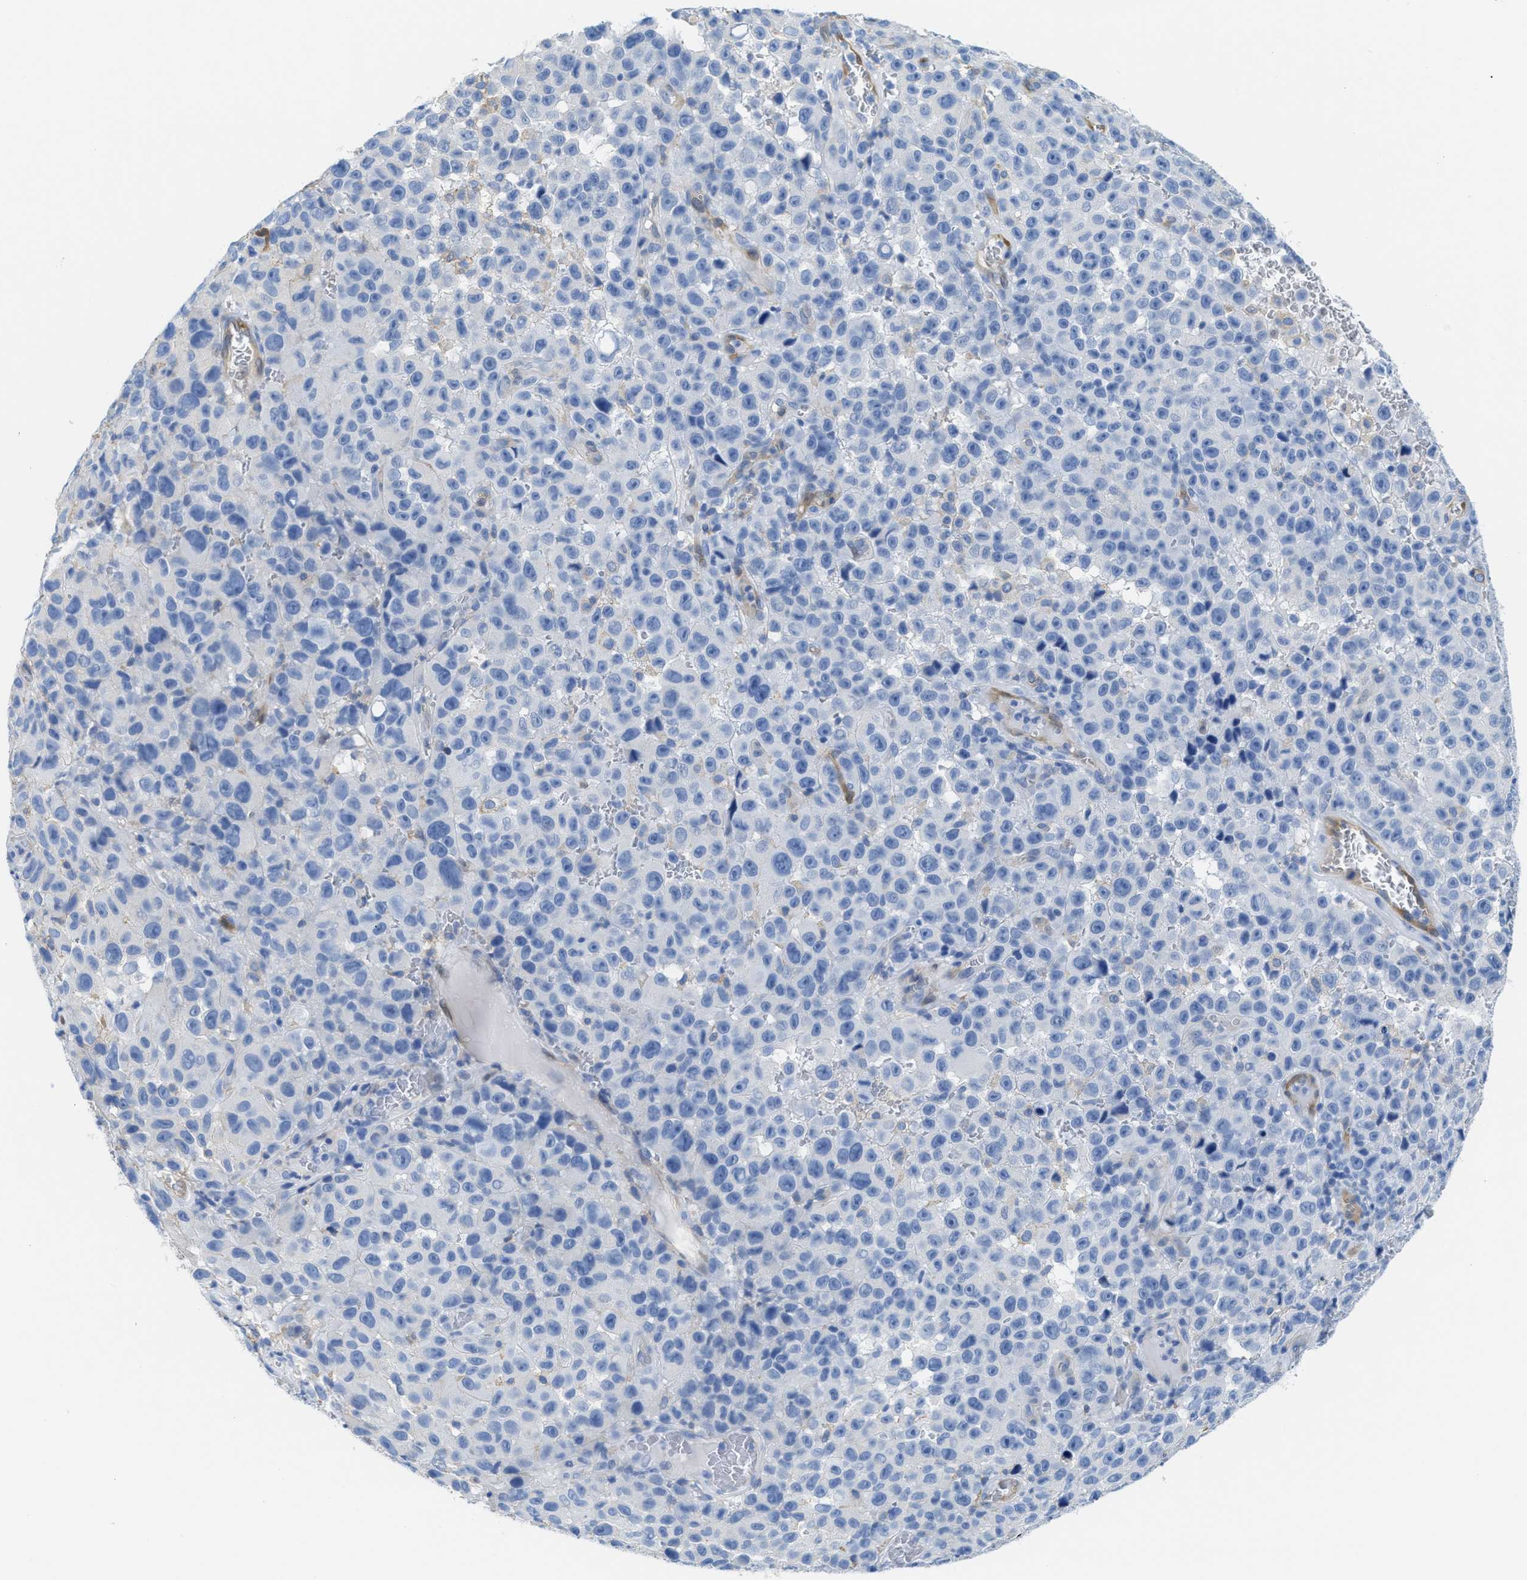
{"staining": {"intensity": "negative", "quantity": "none", "location": "none"}, "tissue": "melanoma", "cell_type": "Tumor cells", "image_type": "cancer", "snomed": [{"axis": "morphology", "description": "Malignant melanoma, NOS"}, {"axis": "topography", "description": "Skin"}], "caption": "High magnification brightfield microscopy of melanoma stained with DAB (brown) and counterstained with hematoxylin (blue): tumor cells show no significant expression.", "gene": "ASS1", "patient": {"sex": "female", "age": 82}}